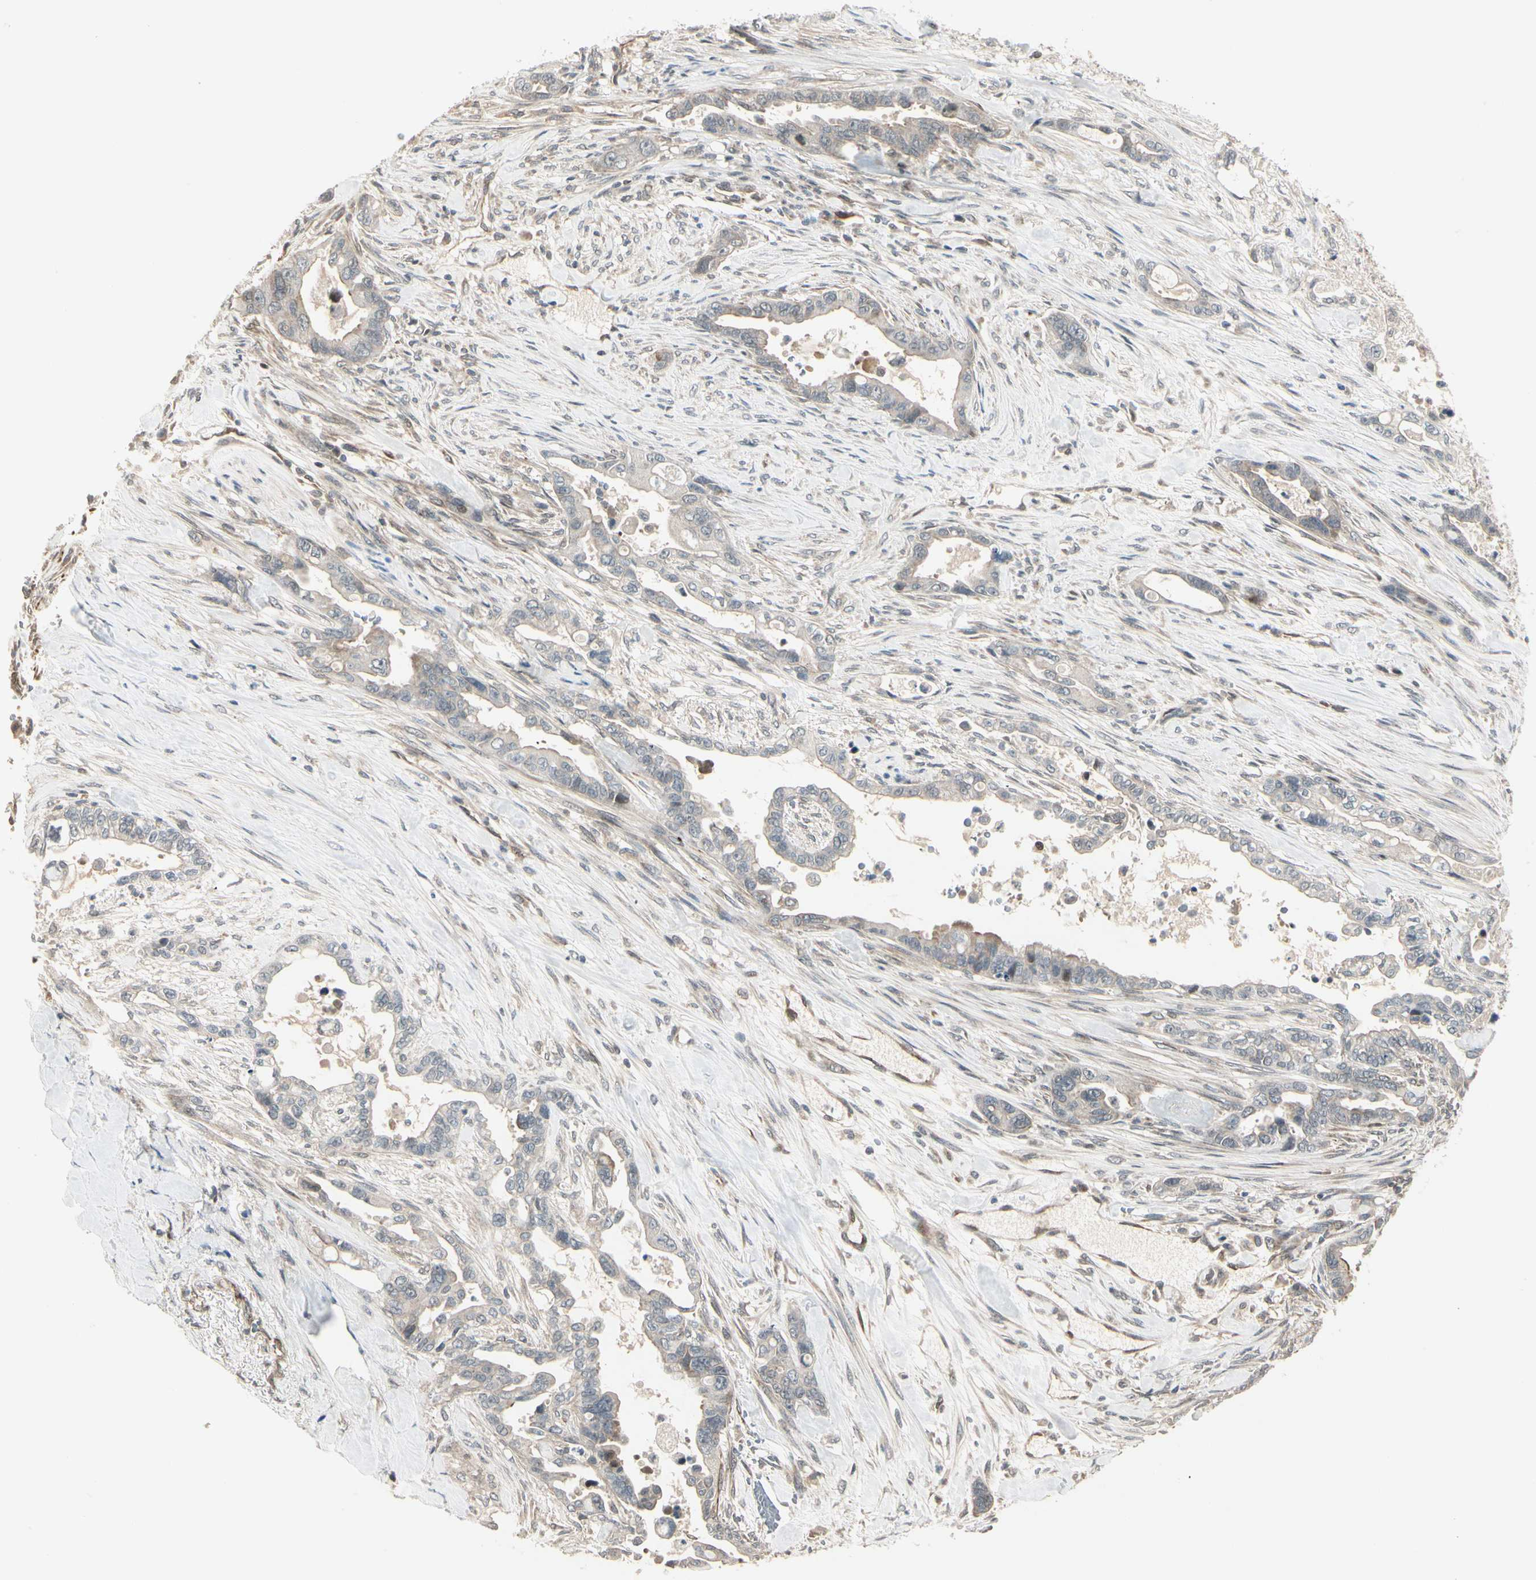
{"staining": {"intensity": "weak", "quantity": "<25%", "location": "cytoplasmic/membranous"}, "tissue": "pancreatic cancer", "cell_type": "Tumor cells", "image_type": "cancer", "snomed": [{"axis": "morphology", "description": "Adenocarcinoma, NOS"}, {"axis": "topography", "description": "Pancreas"}], "caption": "High power microscopy micrograph of an immunohistochemistry (IHC) image of pancreatic cancer (adenocarcinoma), revealing no significant positivity in tumor cells.", "gene": "SVBP", "patient": {"sex": "male", "age": 70}}